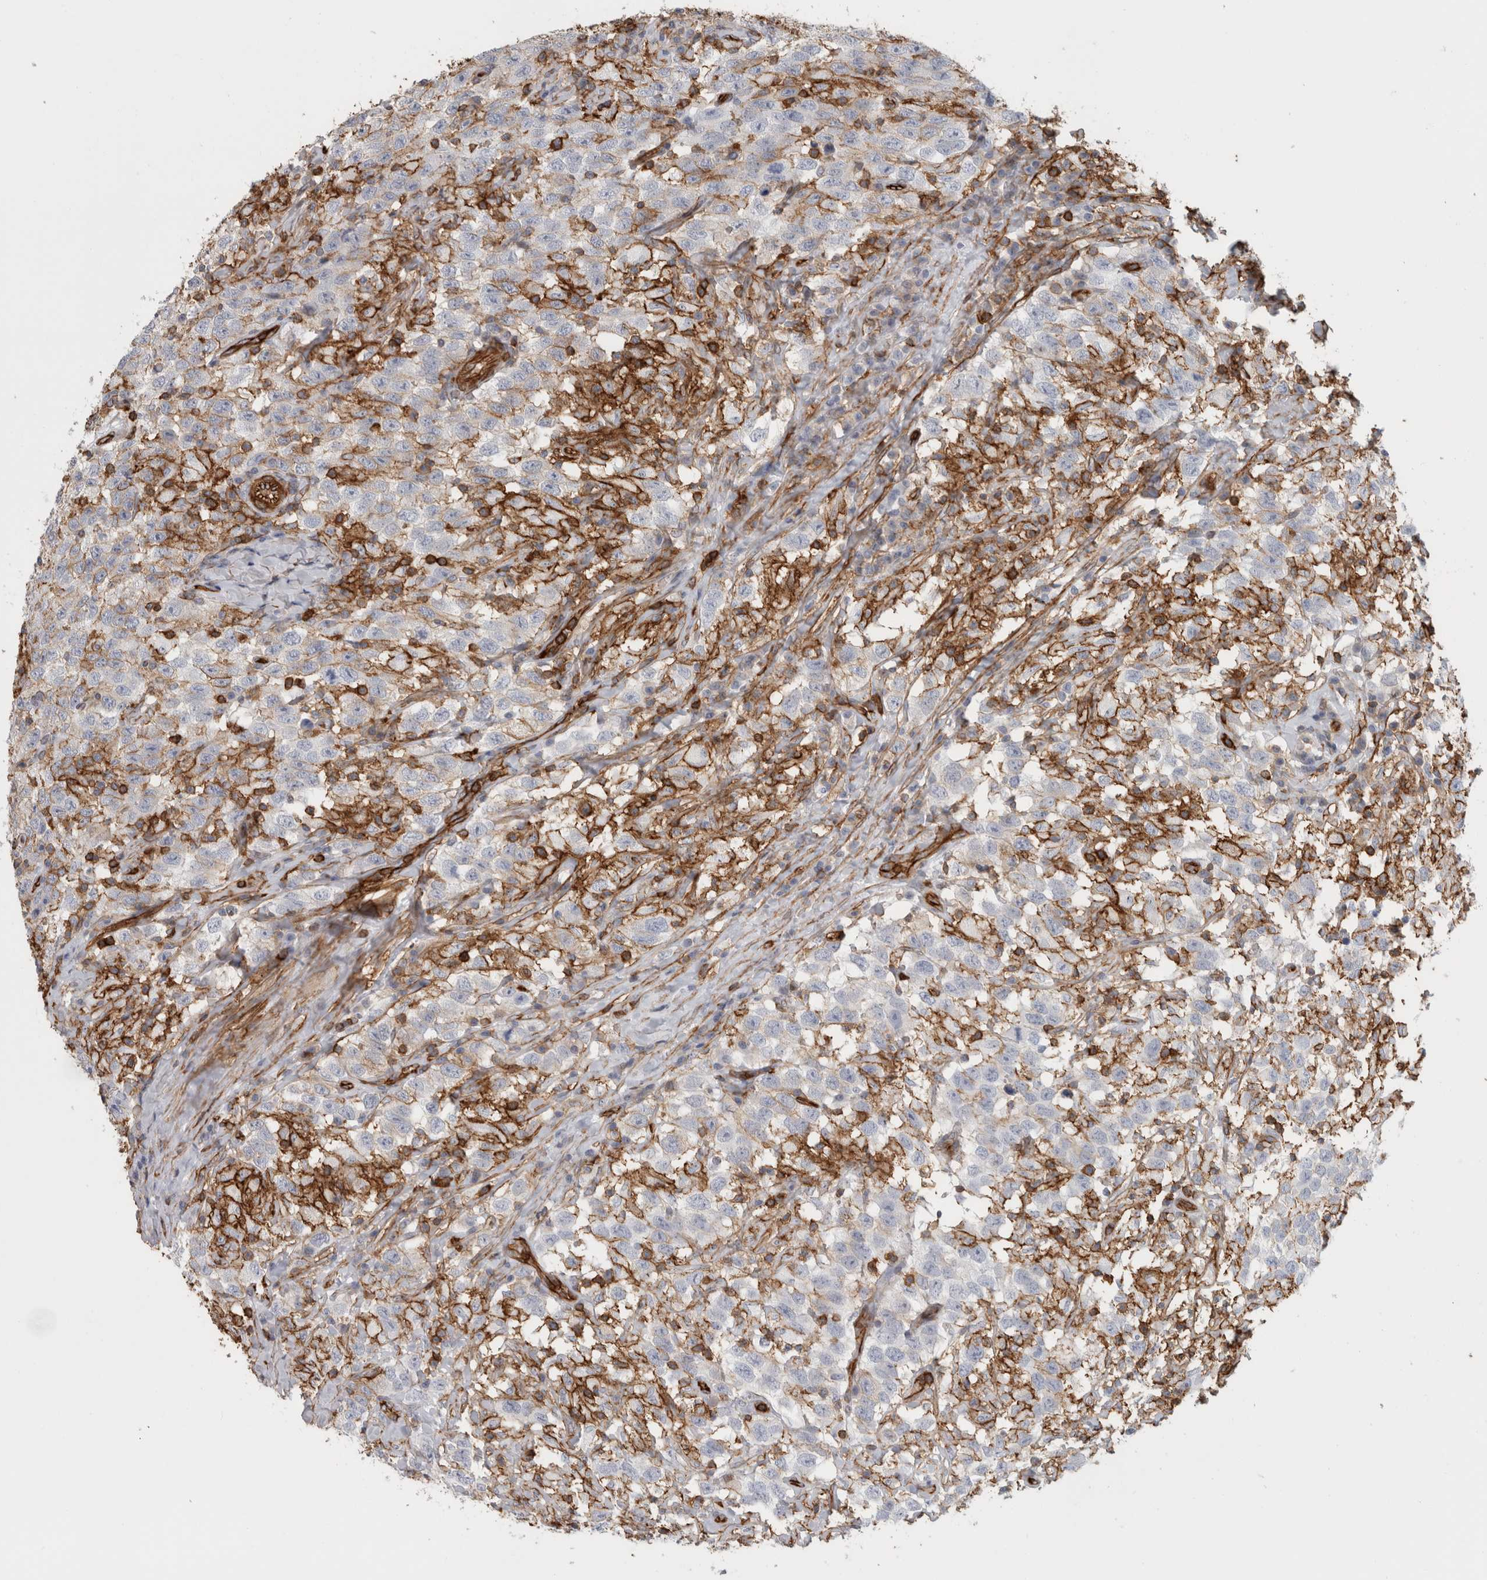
{"staining": {"intensity": "moderate", "quantity": "25%-75%", "location": "cytoplasmic/membranous"}, "tissue": "testis cancer", "cell_type": "Tumor cells", "image_type": "cancer", "snomed": [{"axis": "morphology", "description": "Seminoma, NOS"}, {"axis": "topography", "description": "Testis"}], "caption": "An image of seminoma (testis) stained for a protein demonstrates moderate cytoplasmic/membranous brown staining in tumor cells.", "gene": "AHNAK", "patient": {"sex": "male", "age": 41}}